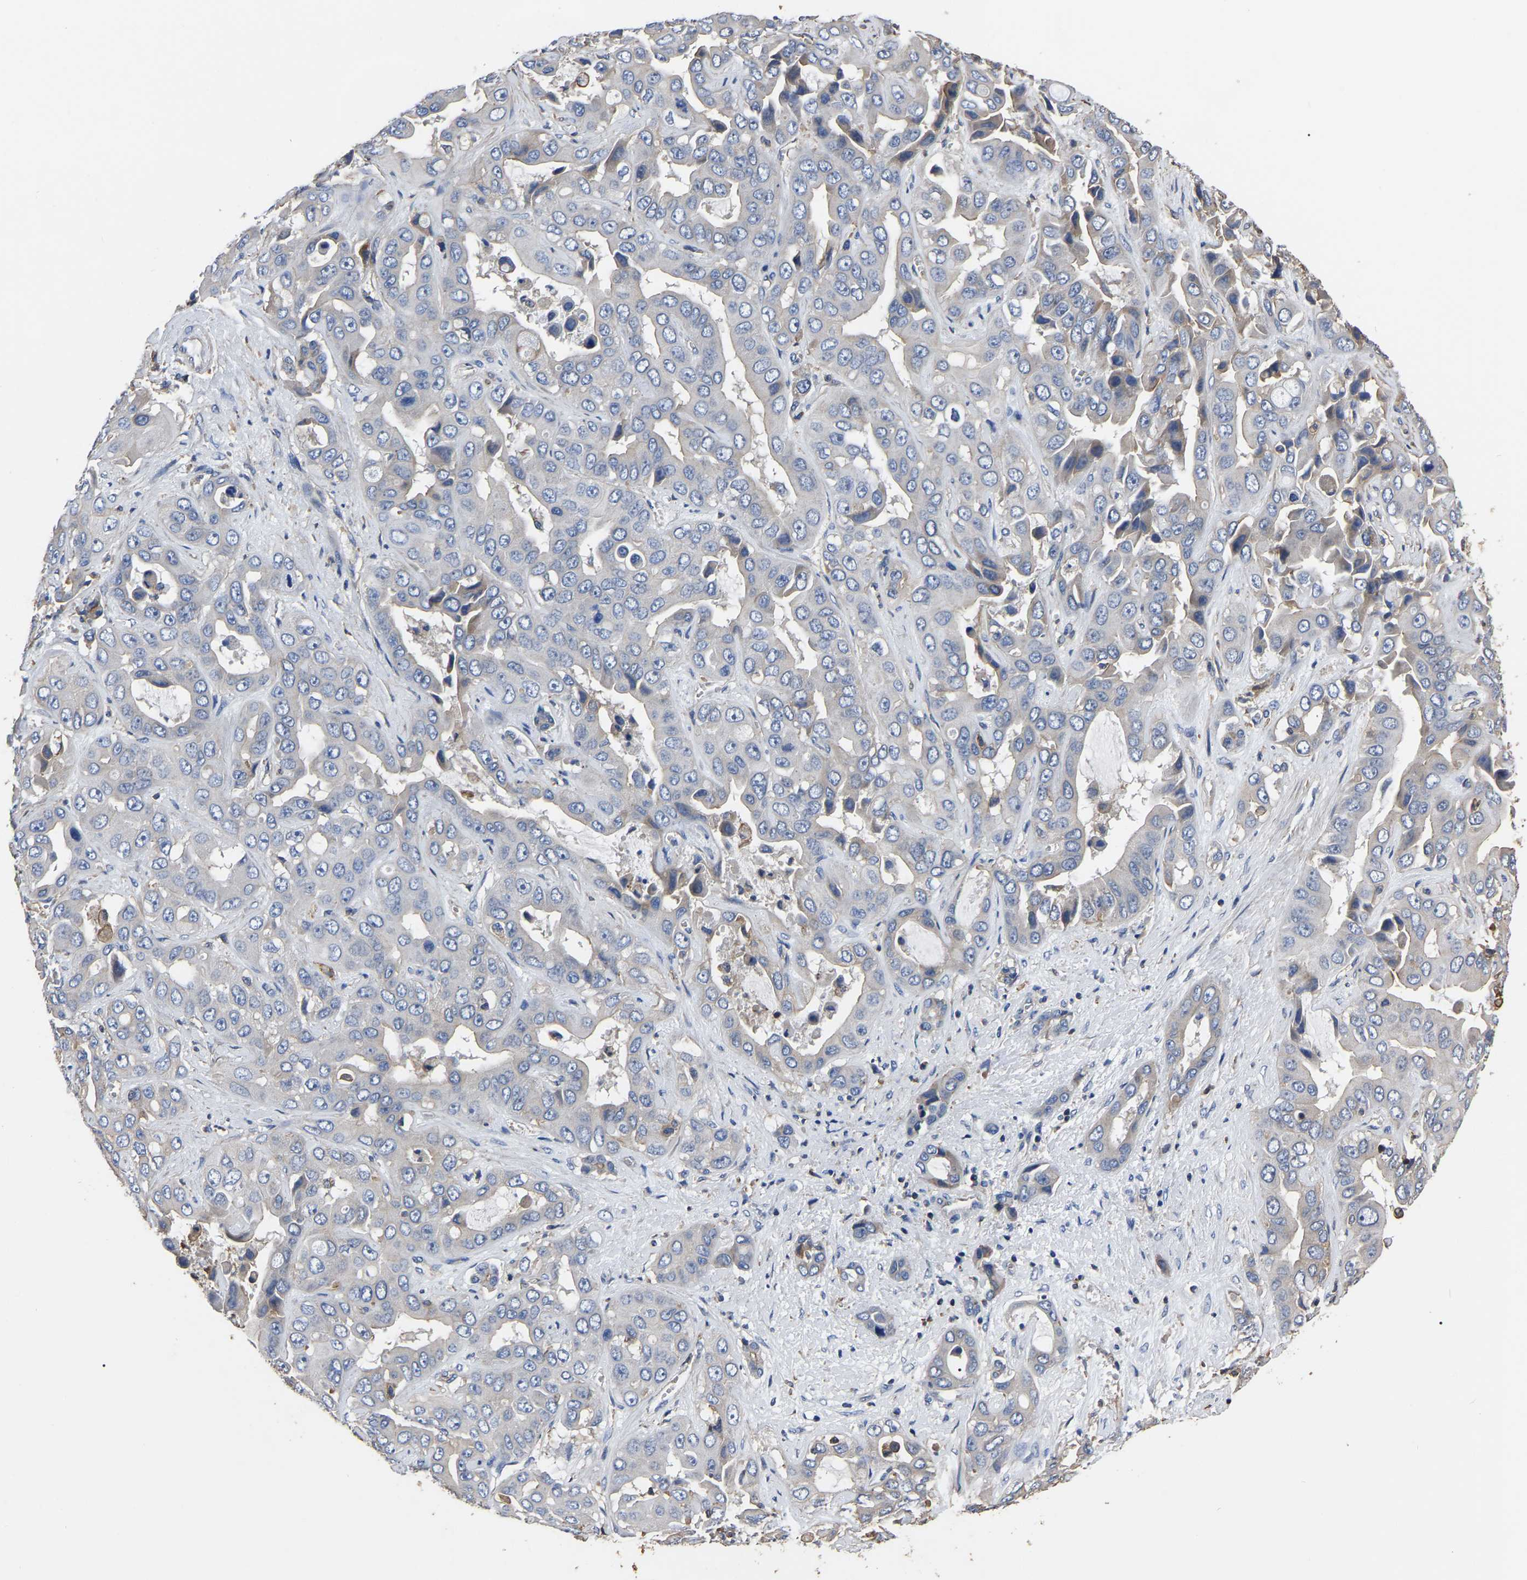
{"staining": {"intensity": "negative", "quantity": "none", "location": "none"}, "tissue": "liver cancer", "cell_type": "Tumor cells", "image_type": "cancer", "snomed": [{"axis": "morphology", "description": "Cholangiocarcinoma"}, {"axis": "topography", "description": "Liver"}], "caption": "This histopathology image is of liver cancer stained with immunohistochemistry to label a protein in brown with the nuclei are counter-stained blue. There is no expression in tumor cells. Brightfield microscopy of IHC stained with DAB (3,3'-diaminobenzidine) (brown) and hematoxylin (blue), captured at high magnification.", "gene": "ARMT1", "patient": {"sex": "female", "age": 52}}